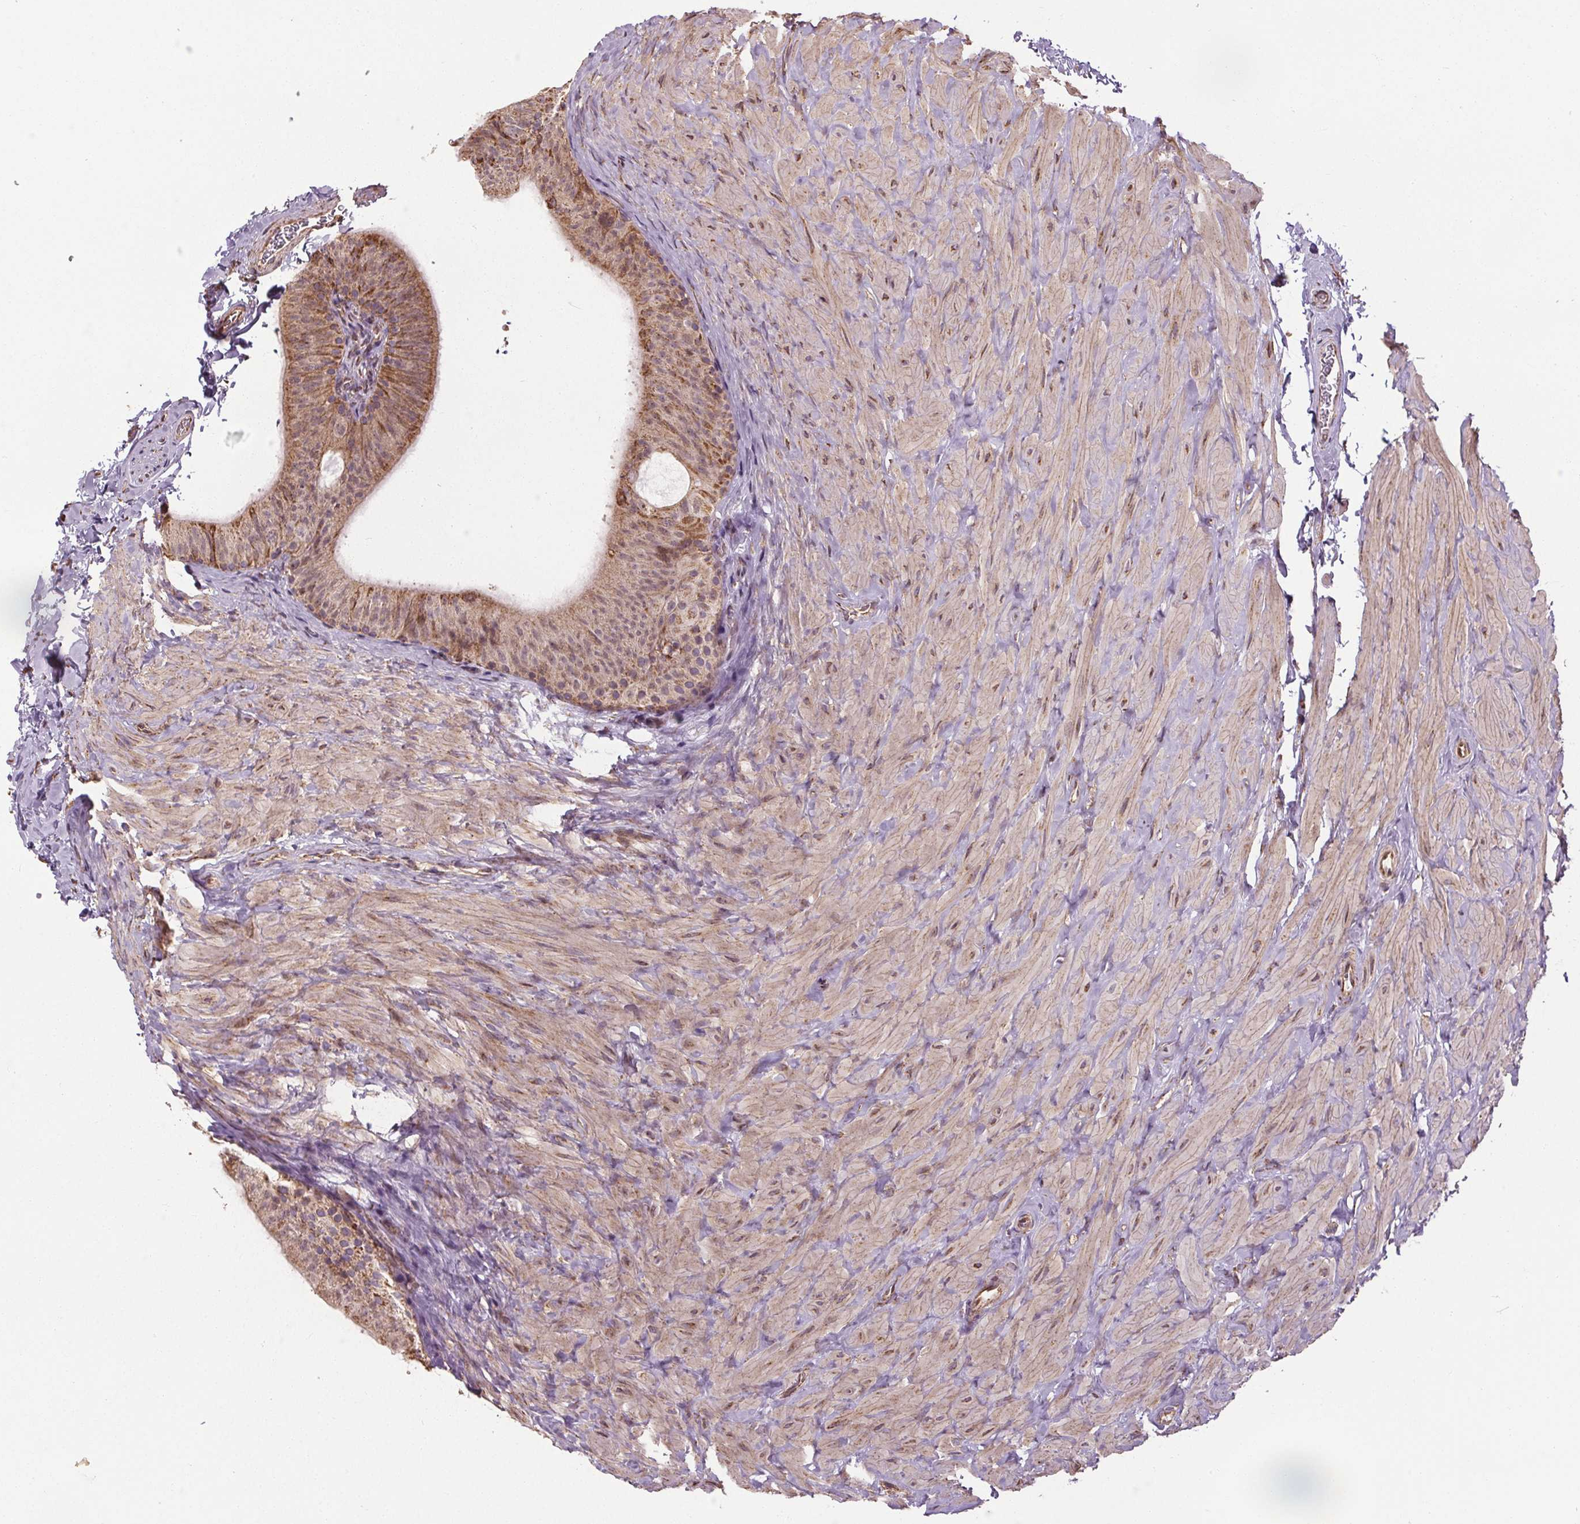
{"staining": {"intensity": "moderate", "quantity": "25%-75%", "location": "cytoplasmic/membranous"}, "tissue": "epididymis", "cell_type": "Glandular cells", "image_type": "normal", "snomed": [{"axis": "morphology", "description": "Normal tissue, NOS"}, {"axis": "topography", "description": "Epididymis, spermatic cord, NOS"}, {"axis": "topography", "description": "Epididymis"}], "caption": "Normal epididymis exhibits moderate cytoplasmic/membranous expression in about 25%-75% of glandular cells.", "gene": "ZNF548", "patient": {"sex": "male", "age": 31}}